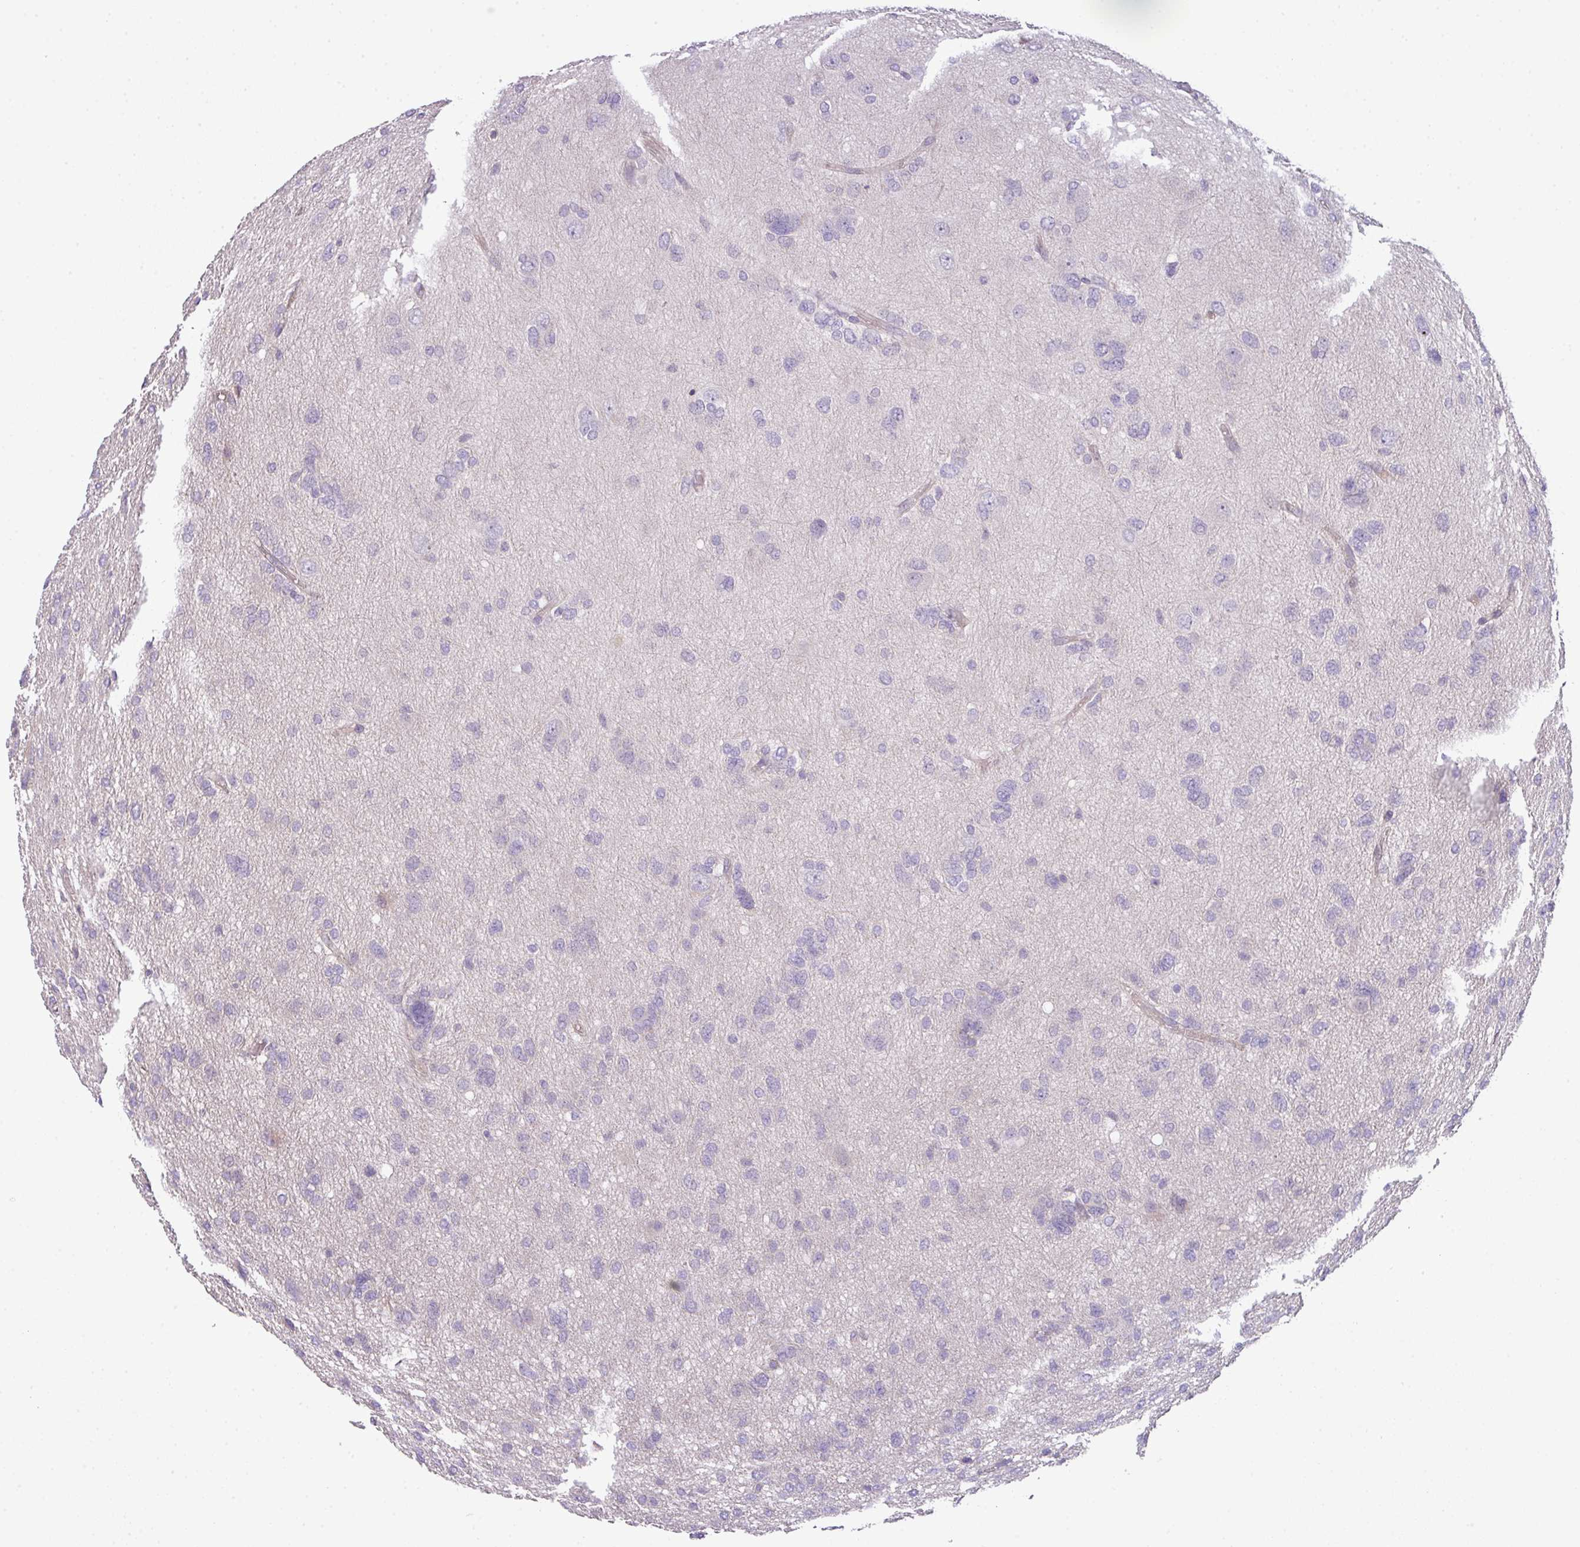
{"staining": {"intensity": "negative", "quantity": "none", "location": "none"}, "tissue": "glioma", "cell_type": "Tumor cells", "image_type": "cancer", "snomed": [{"axis": "morphology", "description": "Glioma, malignant, High grade"}, {"axis": "topography", "description": "Brain"}], "caption": "An immunohistochemistry image of malignant glioma (high-grade) is shown. There is no staining in tumor cells of malignant glioma (high-grade).", "gene": "PIK3R5", "patient": {"sex": "female", "age": 59}}